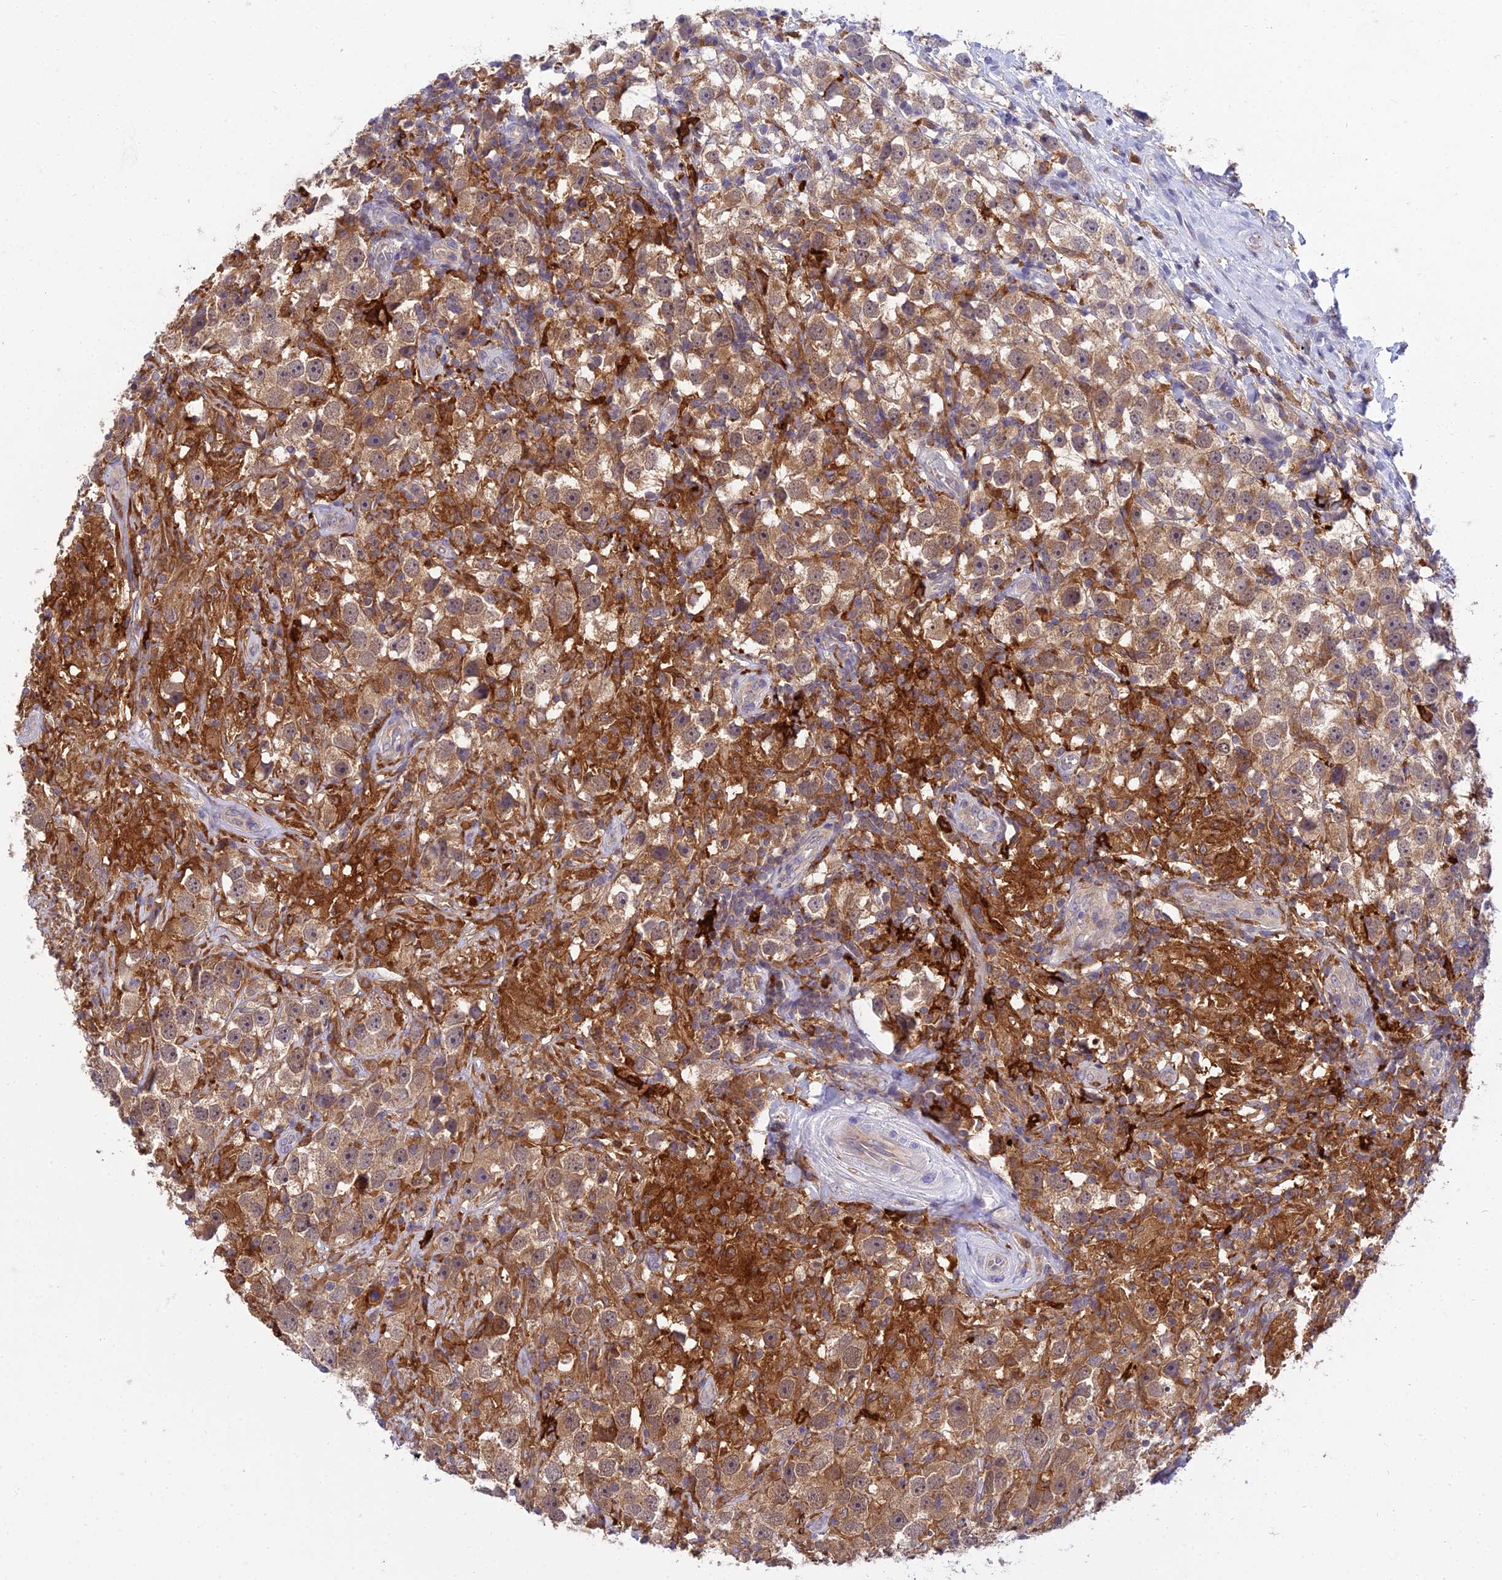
{"staining": {"intensity": "strong", "quantity": "25%-75%", "location": "cytoplasmic/membranous"}, "tissue": "testis cancer", "cell_type": "Tumor cells", "image_type": "cancer", "snomed": [{"axis": "morphology", "description": "Seminoma, NOS"}, {"axis": "topography", "description": "Testis"}], "caption": "Immunohistochemistry (DAB (3,3'-diaminobenzidine)) staining of human seminoma (testis) displays strong cytoplasmic/membranous protein positivity in about 25%-75% of tumor cells. Using DAB (brown) and hematoxylin (blue) stains, captured at high magnification using brightfield microscopy.", "gene": "UBE2G1", "patient": {"sex": "male", "age": 49}}